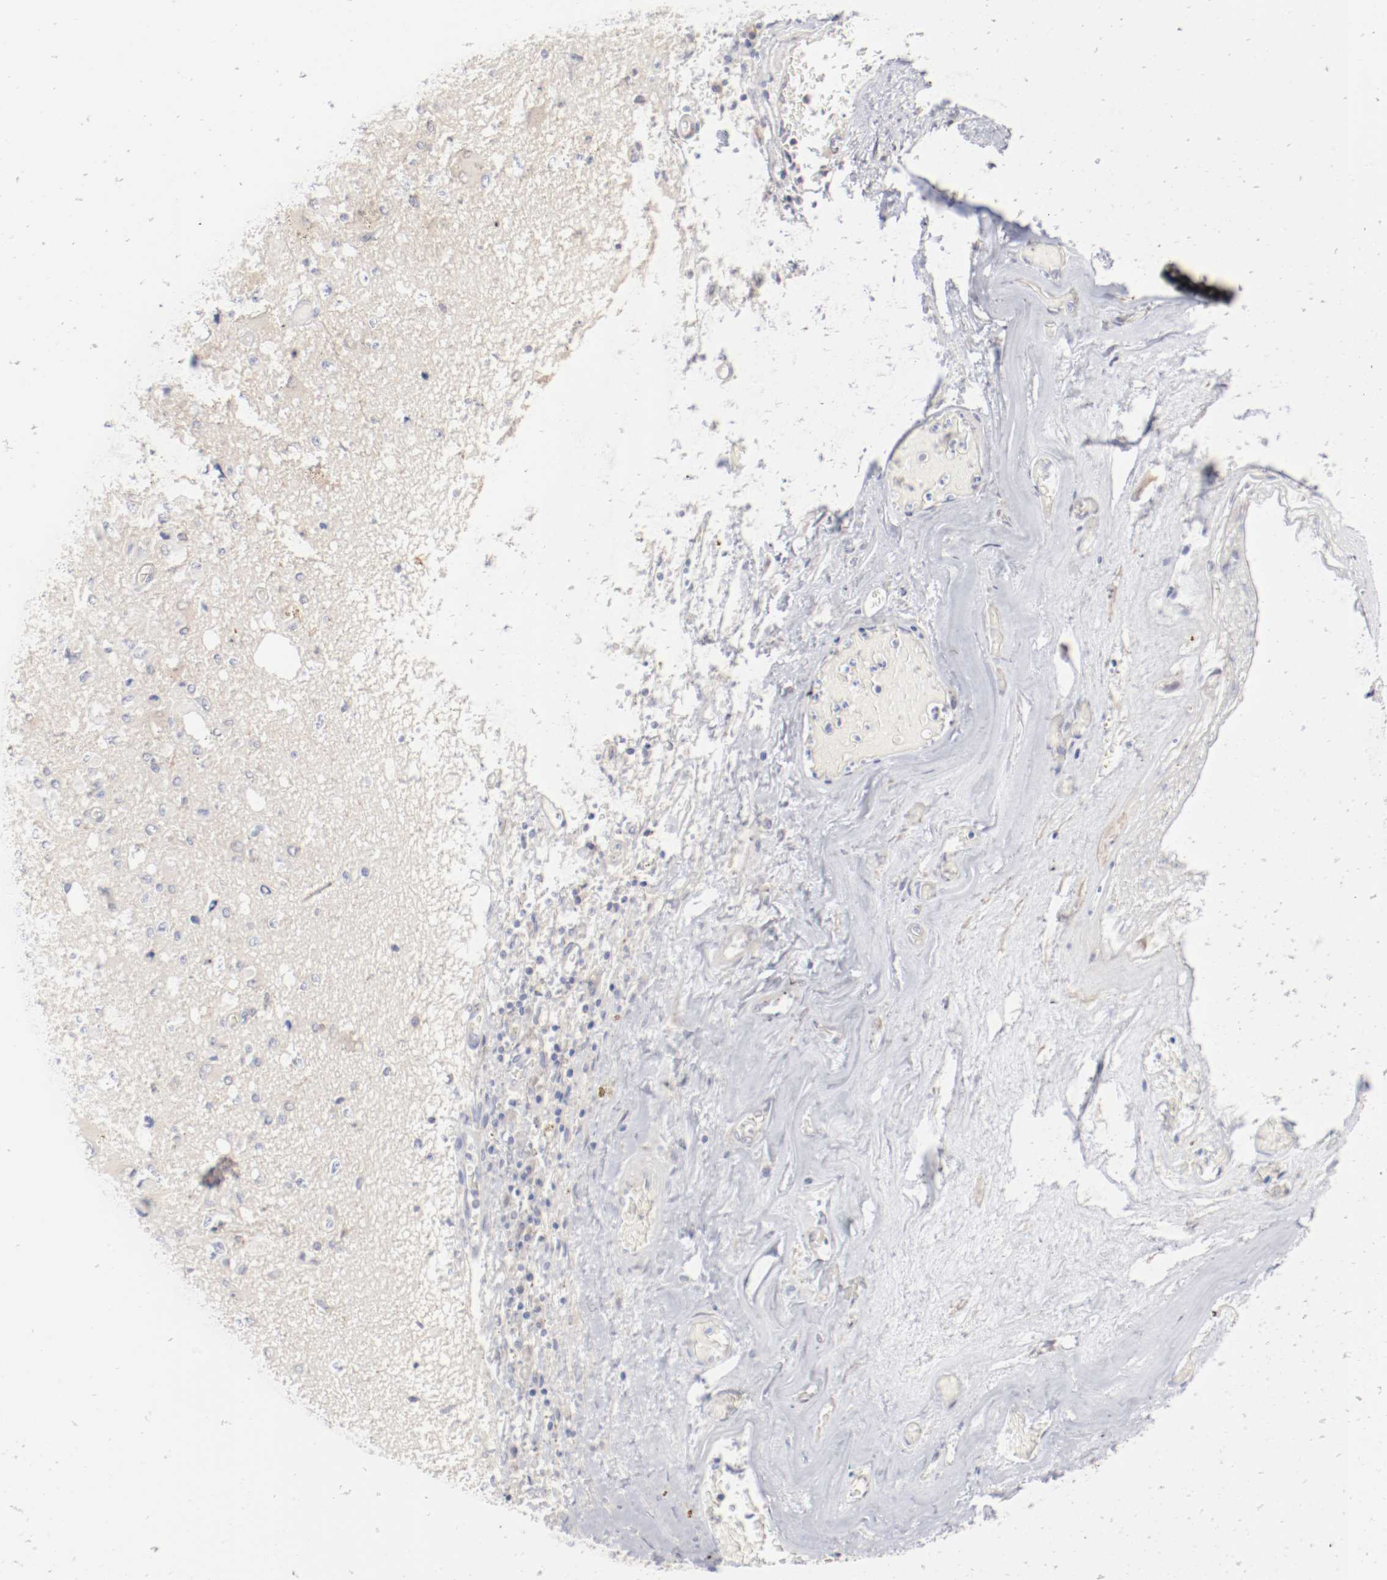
{"staining": {"intensity": "weak", "quantity": "<25%", "location": "cytoplasmic/membranous"}, "tissue": "glioma", "cell_type": "Tumor cells", "image_type": "cancer", "snomed": [{"axis": "morphology", "description": "Glioma, malignant, Low grade"}, {"axis": "topography", "description": "Brain"}], "caption": "Image shows no protein staining in tumor cells of glioma tissue.", "gene": "DNAL4", "patient": {"sex": "male", "age": 58}}